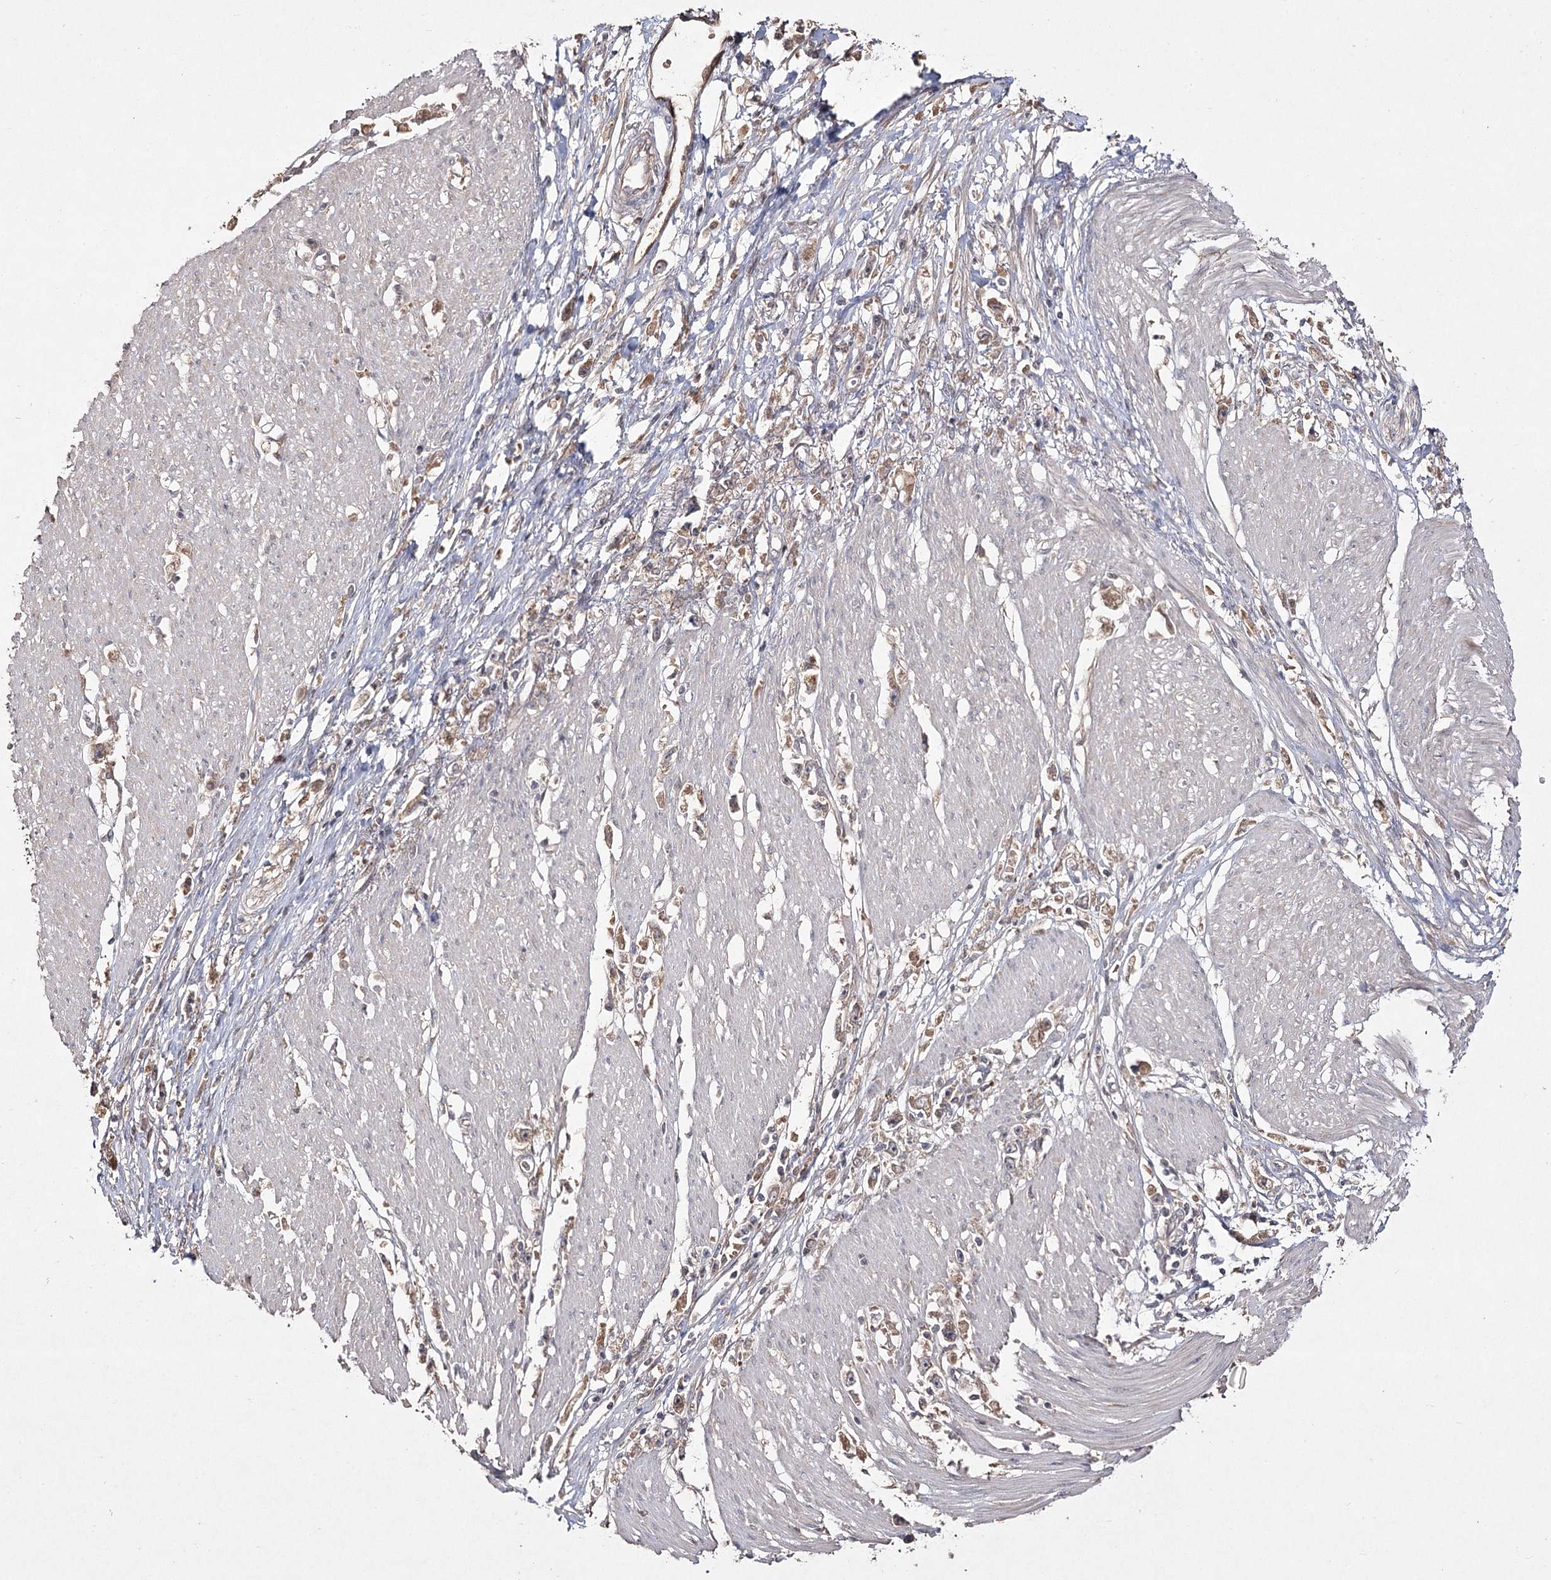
{"staining": {"intensity": "moderate", "quantity": ">75%", "location": "cytoplasmic/membranous"}, "tissue": "stomach cancer", "cell_type": "Tumor cells", "image_type": "cancer", "snomed": [{"axis": "morphology", "description": "Adenocarcinoma, NOS"}, {"axis": "topography", "description": "Stomach"}], "caption": "Stomach cancer tissue shows moderate cytoplasmic/membranous positivity in approximately >75% of tumor cells", "gene": "FANCL", "patient": {"sex": "female", "age": 59}}